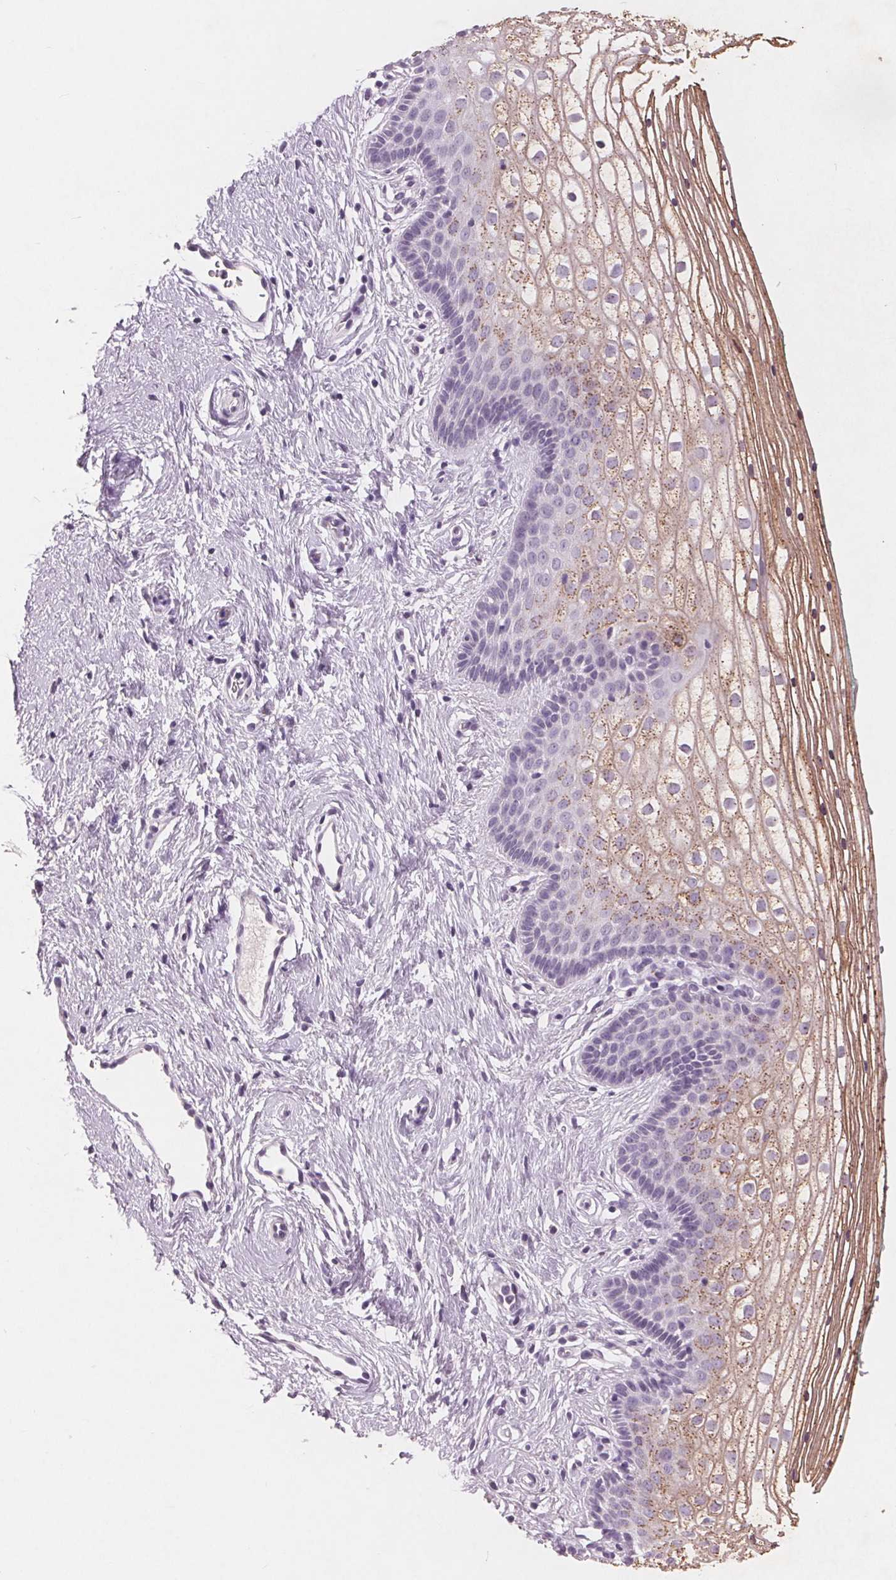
{"staining": {"intensity": "moderate", "quantity": "<25%", "location": "cytoplasmic/membranous"}, "tissue": "vagina", "cell_type": "Squamous epithelial cells", "image_type": "normal", "snomed": [{"axis": "morphology", "description": "Normal tissue, NOS"}, {"axis": "topography", "description": "Vagina"}], "caption": "Immunohistochemistry staining of benign vagina, which displays low levels of moderate cytoplasmic/membranous staining in about <25% of squamous epithelial cells indicating moderate cytoplasmic/membranous protein positivity. The staining was performed using DAB (3,3'-diaminobenzidine) (brown) for protein detection and nuclei were counterstained in hematoxylin (blue).", "gene": "PTPN14", "patient": {"sex": "female", "age": 36}}